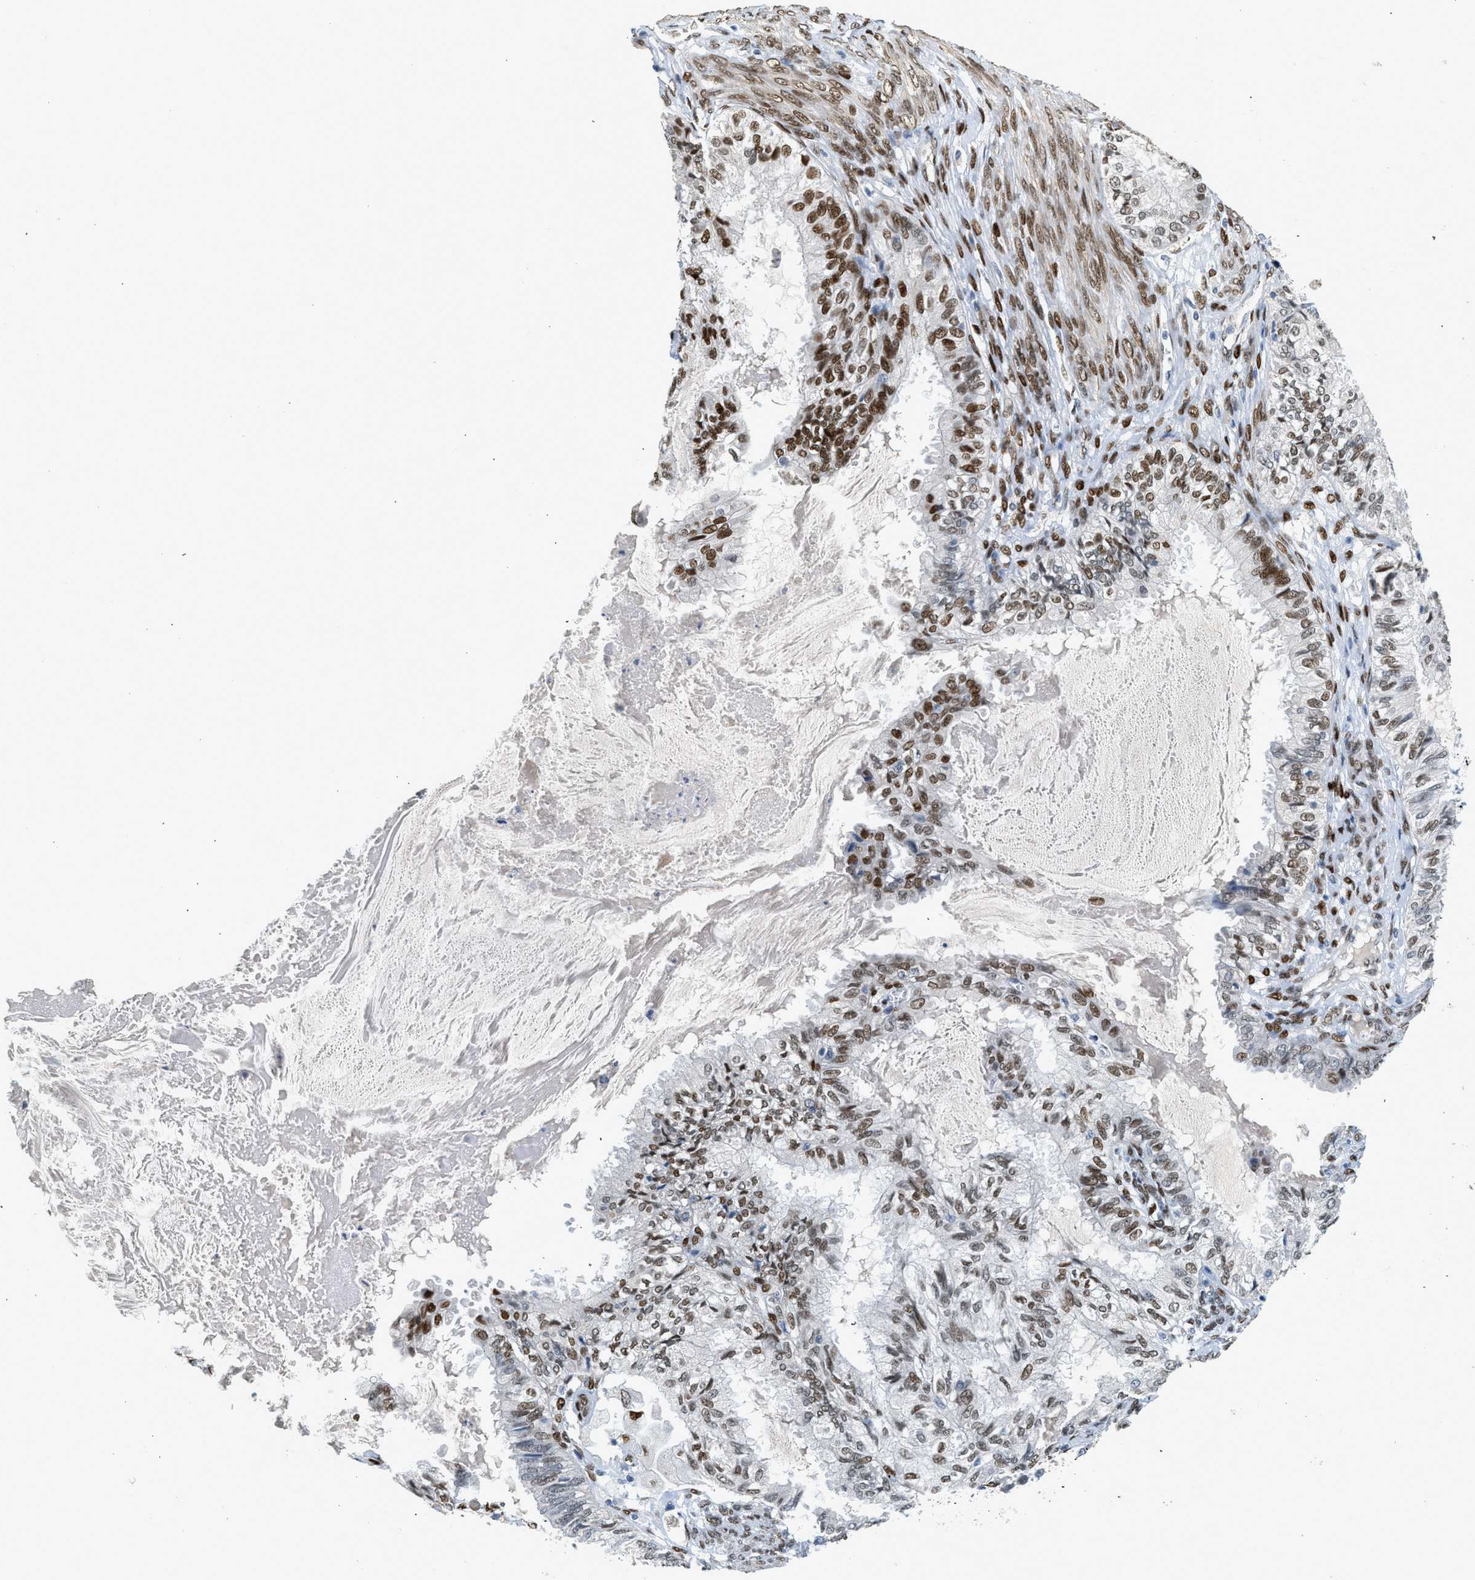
{"staining": {"intensity": "moderate", "quantity": "25%-75%", "location": "nuclear"}, "tissue": "cervical cancer", "cell_type": "Tumor cells", "image_type": "cancer", "snomed": [{"axis": "morphology", "description": "Normal tissue, NOS"}, {"axis": "morphology", "description": "Adenocarcinoma, NOS"}, {"axis": "topography", "description": "Cervix"}, {"axis": "topography", "description": "Endometrium"}], "caption": "DAB (3,3'-diaminobenzidine) immunohistochemical staining of cervical adenocarcinoma demonstrates moderate nuclear protein expression in about 25%-75% of tumor cells.", "gene": "ZBTB20", "patient": {"sex": "female", "age": 86}}